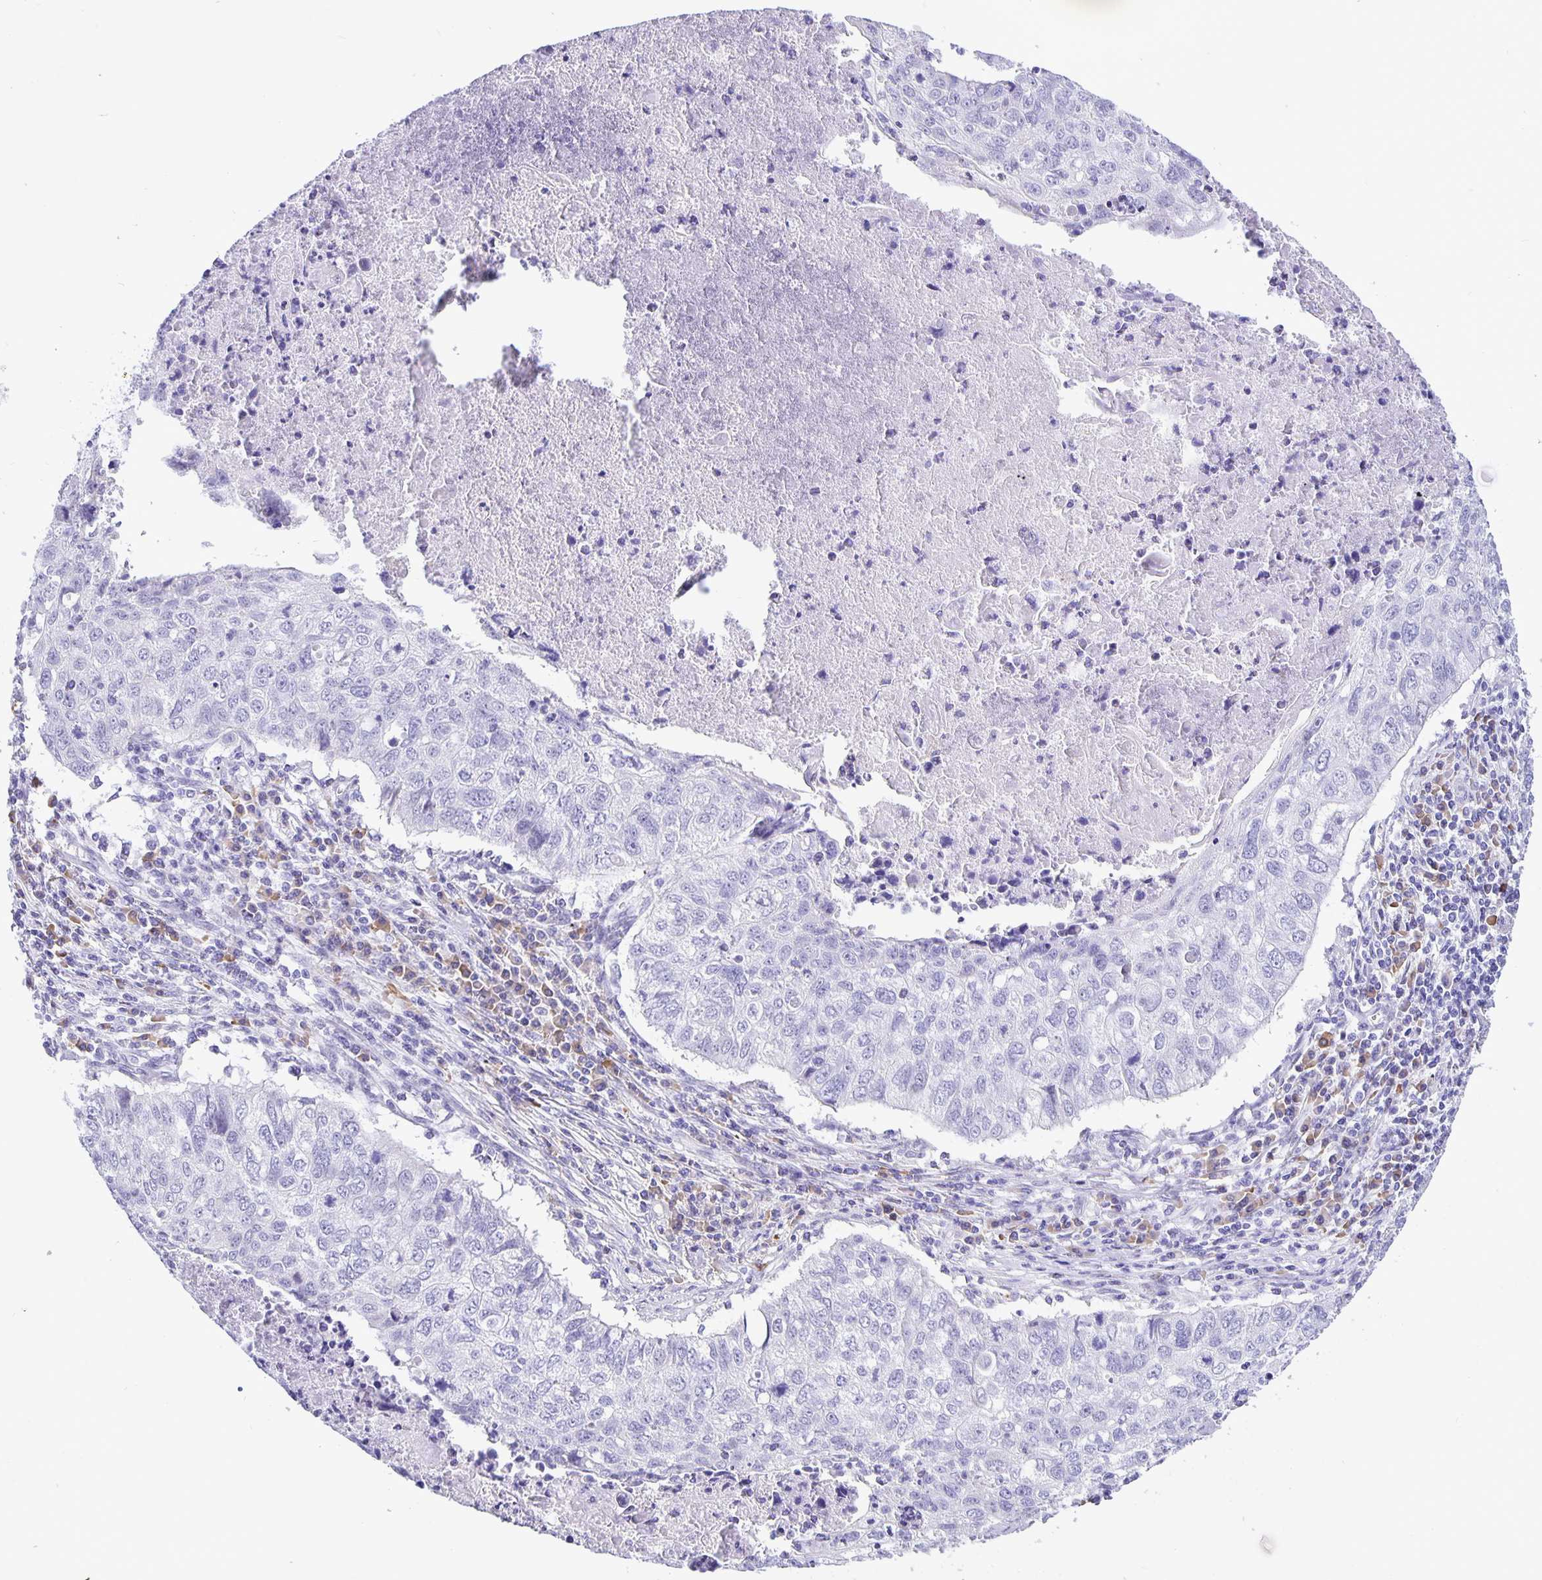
{"staining": {"intensity": "negative", "quantity": "none", "location": "none"}, "tissue": "lung cancer", "cell_type": "Tumor cells", "image_type": "cancer", "snomed": [{"axis": "morphology", "description": "Normal morphology"}, {"axis": "morphology", "description": "Aneuploidy"}, {"axis": "morphology", "description": "Squamous cell carcinoma, NOS"}, {"axis": "topography", "description": "Lymph node"}, {"axis": "topography", "description": "Lung"}], "caption": "DAB (3,3'-diaminobenzidine) immunohistochemical staining of lung cancer (squamous cell carcinoma) displays no significant positivity in tumor cells.", "gene": "ERMN", "patient": {"sex": "female", "age": 76}}